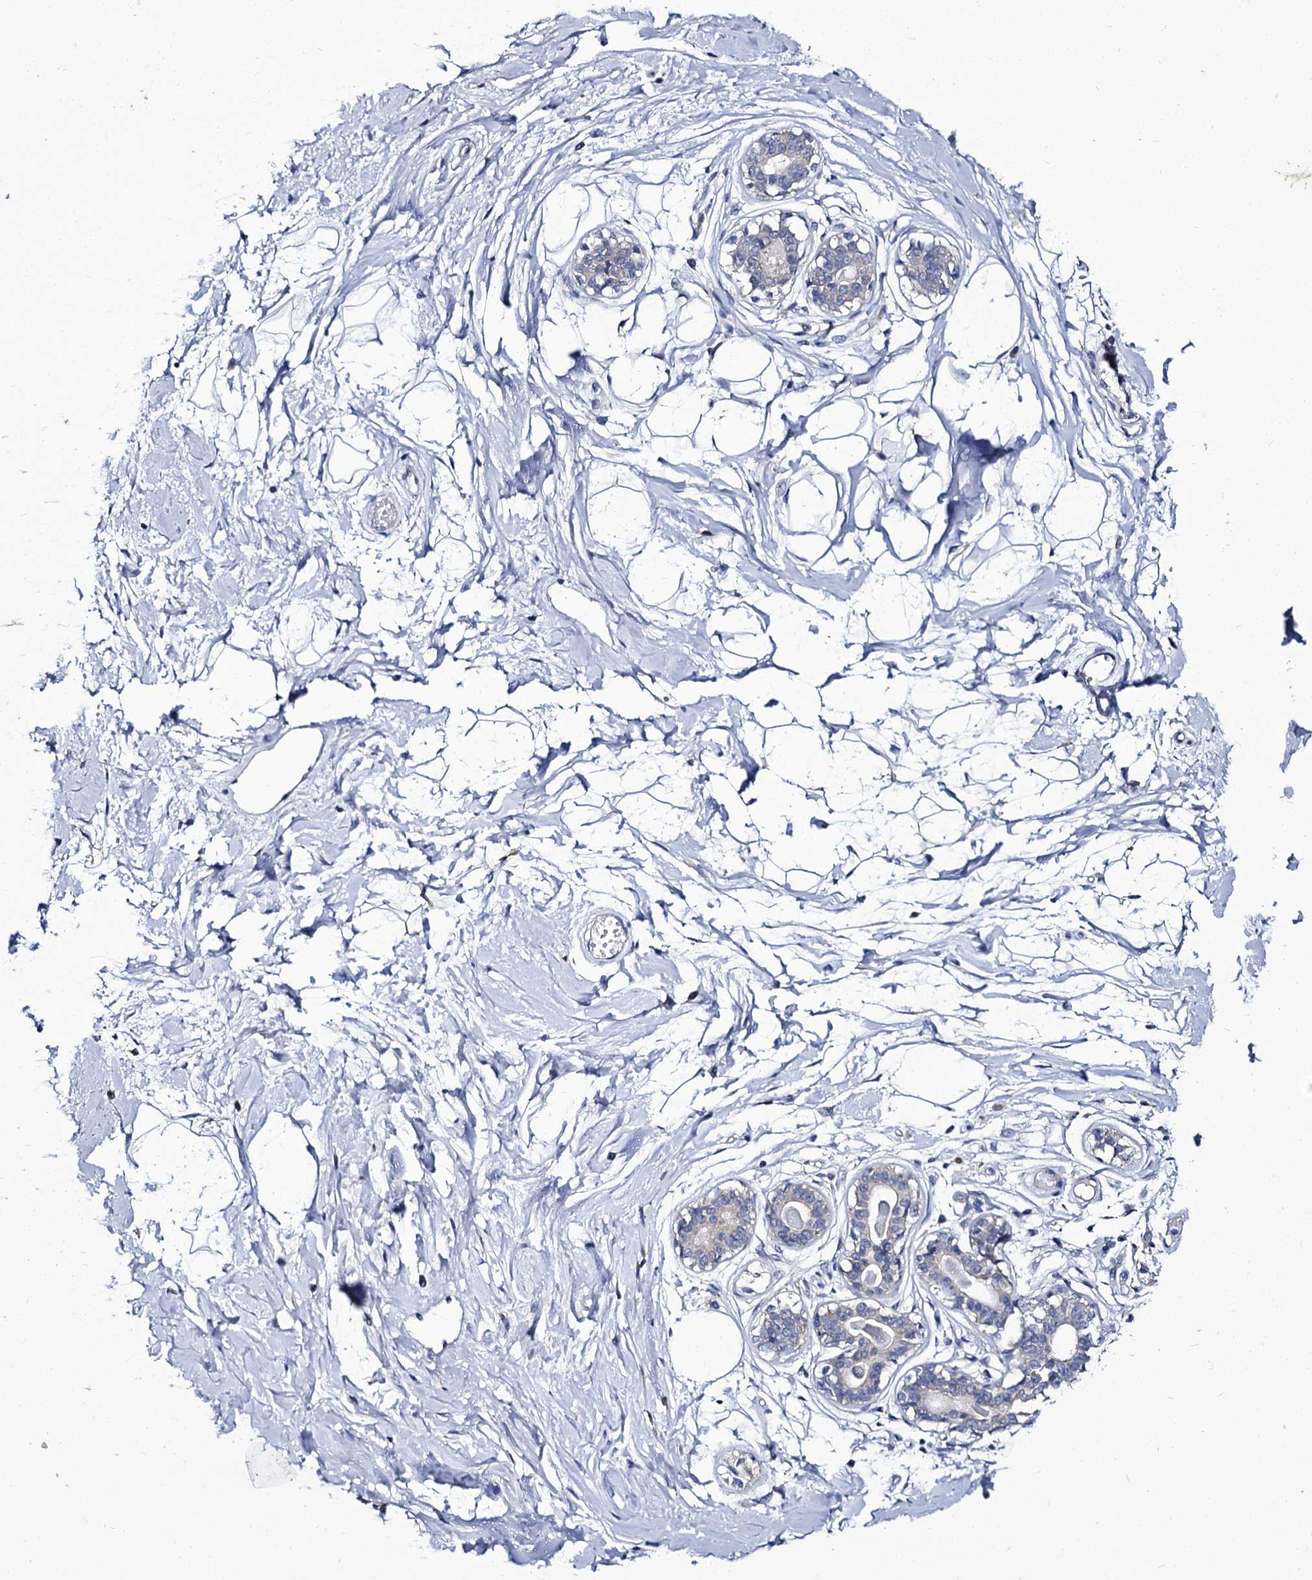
{"staining": {"intensity": "negative", "quantity": "none", "location": "none"}, "tissue": "breast", "cell_type": "Adipocytes", "image_type": "normal", "snomed": [{"axis": "morphology", "description": "Normal tissue, NOS"}, {"axis": "topography", "description": "Breast"}], "caption": "Immunohistochemistry (IHC) histopathology image of normal breast: human breast stained with DAB shows no significant protein positivity in adipocytes.", "gene": "PANX2", "patient": {"sex": "female", "age": 45}}